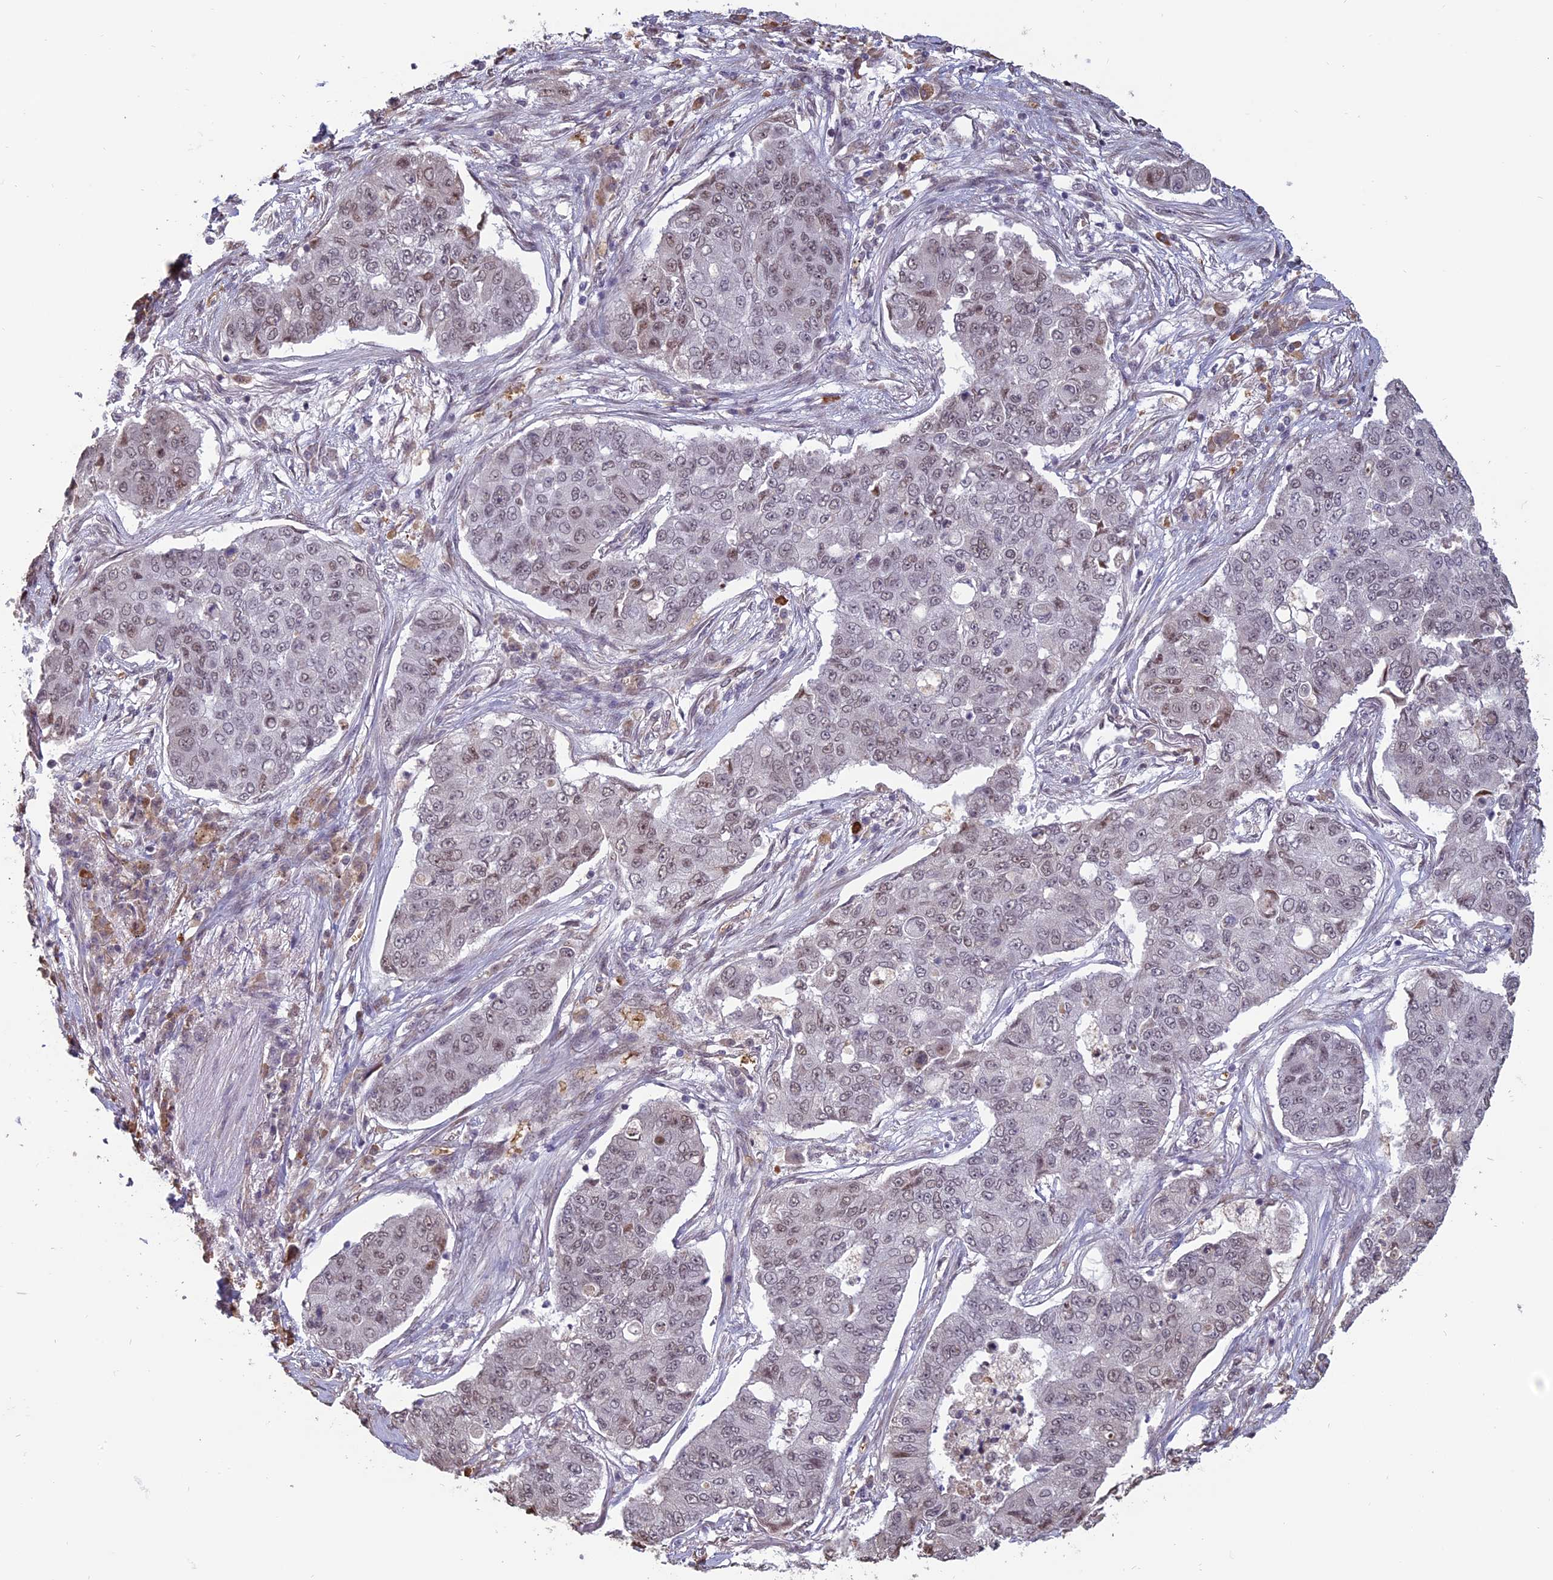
{"staining": {"intensity": "weak", "quantity": ">75%", "location": "nuclear"}, "tissue": "lung cancer", "cell_type": "Tumor cells", "image_type": "cancer", "snomed": [{"axis": "morphology", "description": "Squamous cell carcinoma, NOS"}, {"axis": "topography", "description": "Lung"}], "caption": "Squamous cell carcinoma (lung) tissue demonstrates weak nuclear staining in approximately >75% of tumor cells", "gene": "MFAP1", "patient": {"sex": "male", "age": 74}}